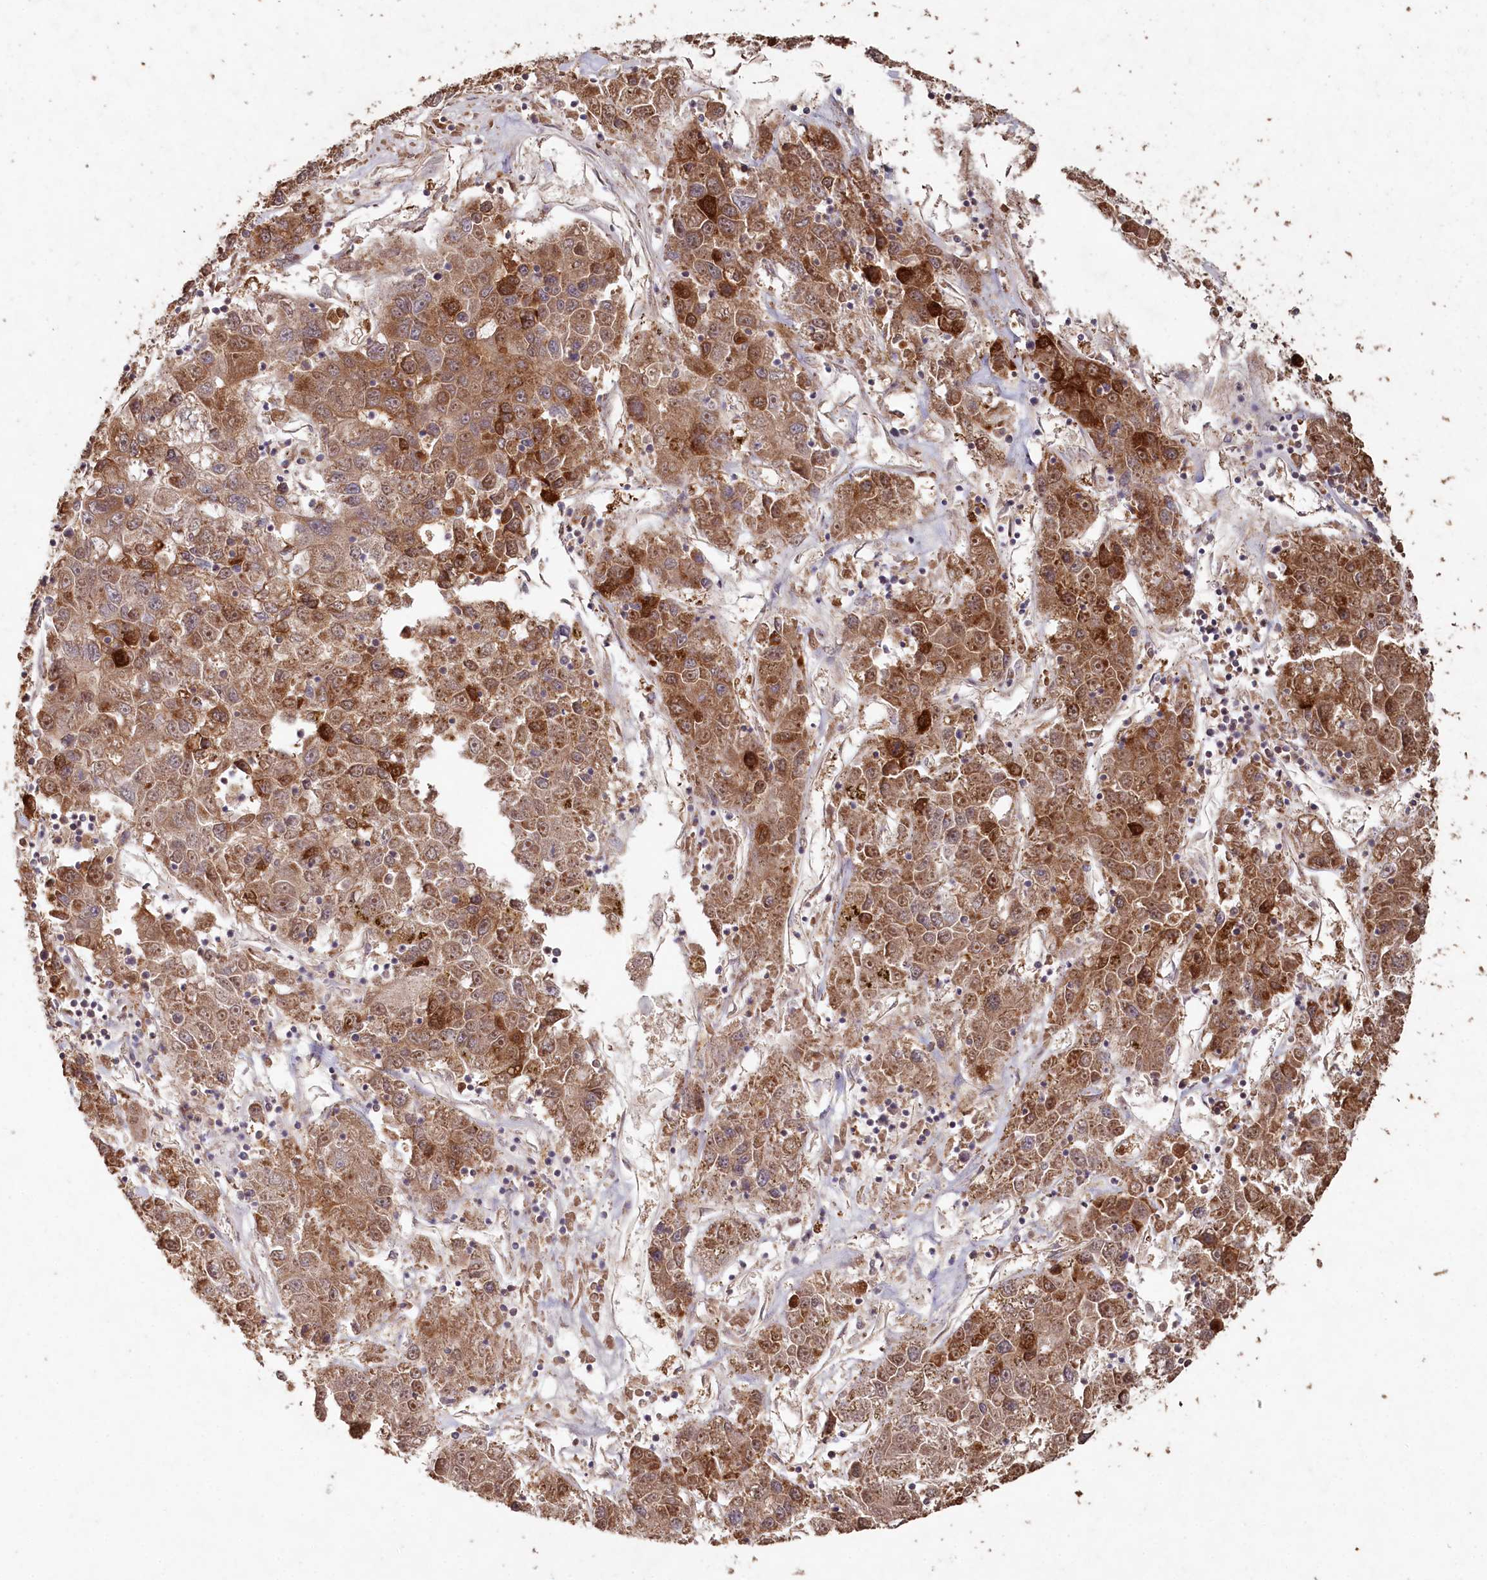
{"staining": {"intensity": "moderate", "quantity": ">75%", "location": "cytoplasmic/membranous"}, "tissue": "liver cancer", "cell_type": "Tumor cells", "image_type": "cancer", "snomed": [{"axis": "morphology", "description": "Carcinoma, Hepatocellular, NOS"}, {"axis": "topography", "description": "Liver"}], "caption": "High-power microscopy captured an IHC histopathology image of liver cancer (hepatocellular carcinoma), revealing moderate cytoplasmic/membranous expression in about >75% of tumor cells. (DAB IHC, brown staining for protein, blue staining for nuclei).", "gene": "HAL", "patient": {"sex": "male", "age": 49}}